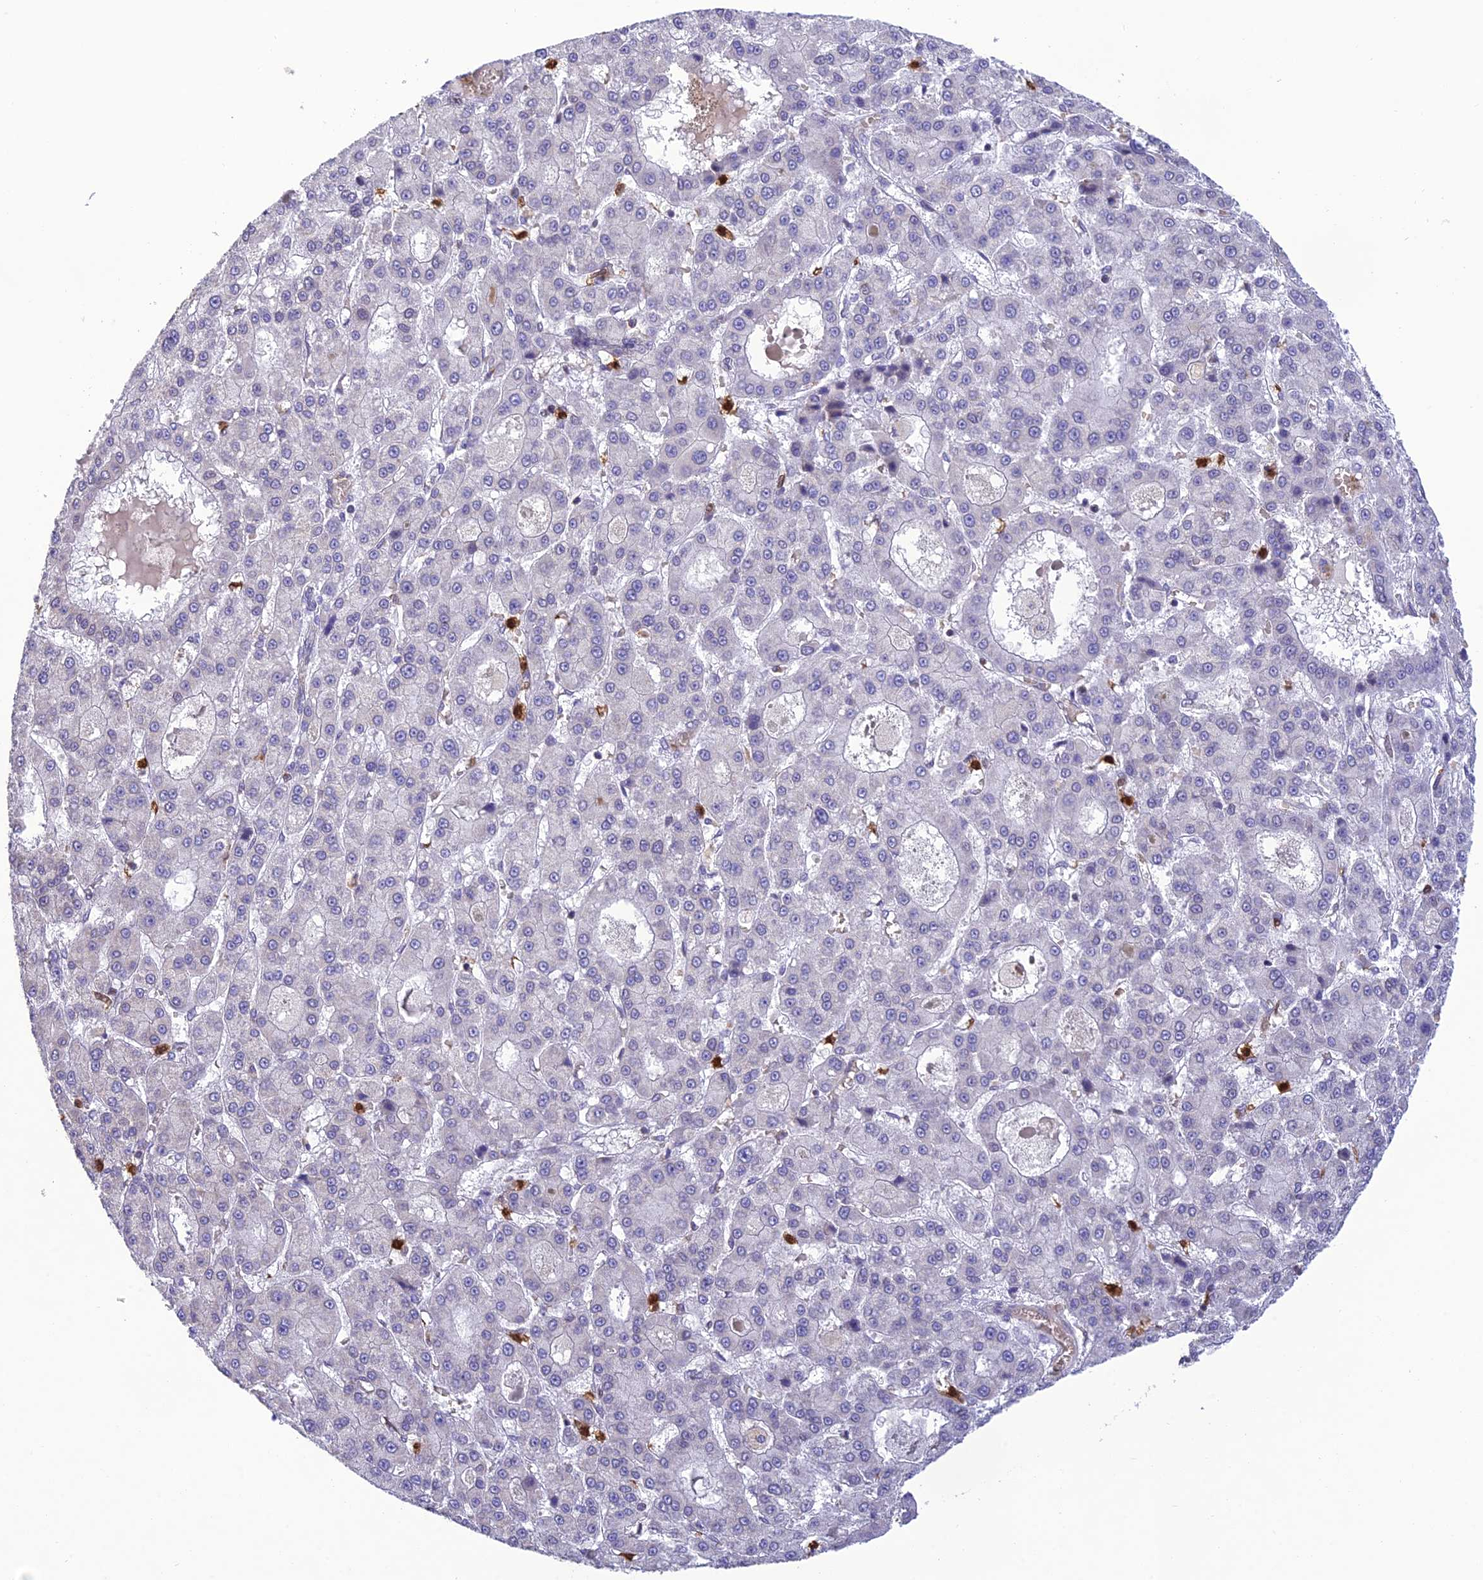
{"staining": {"intensity": "negative", "quantity": "none", "location": "none"}, "tissue": "liver cancer", "cell_type": "Tumor cells", "image_type": "cancer", "snomed": [{"axis": "morphology", "description": "Carcinoma, Hepatocellular, NOS"}, {"axis": "topography", "description": "Liver"}], "caption": "Immunohistochemistry micrograph of liver cancer (hepatocellular carcinoma) stained for a protein (brown), which shows no expression in tumor cells.", "gene": "PKHD1L1", "patient": {"sex": "male", "age": 70}}